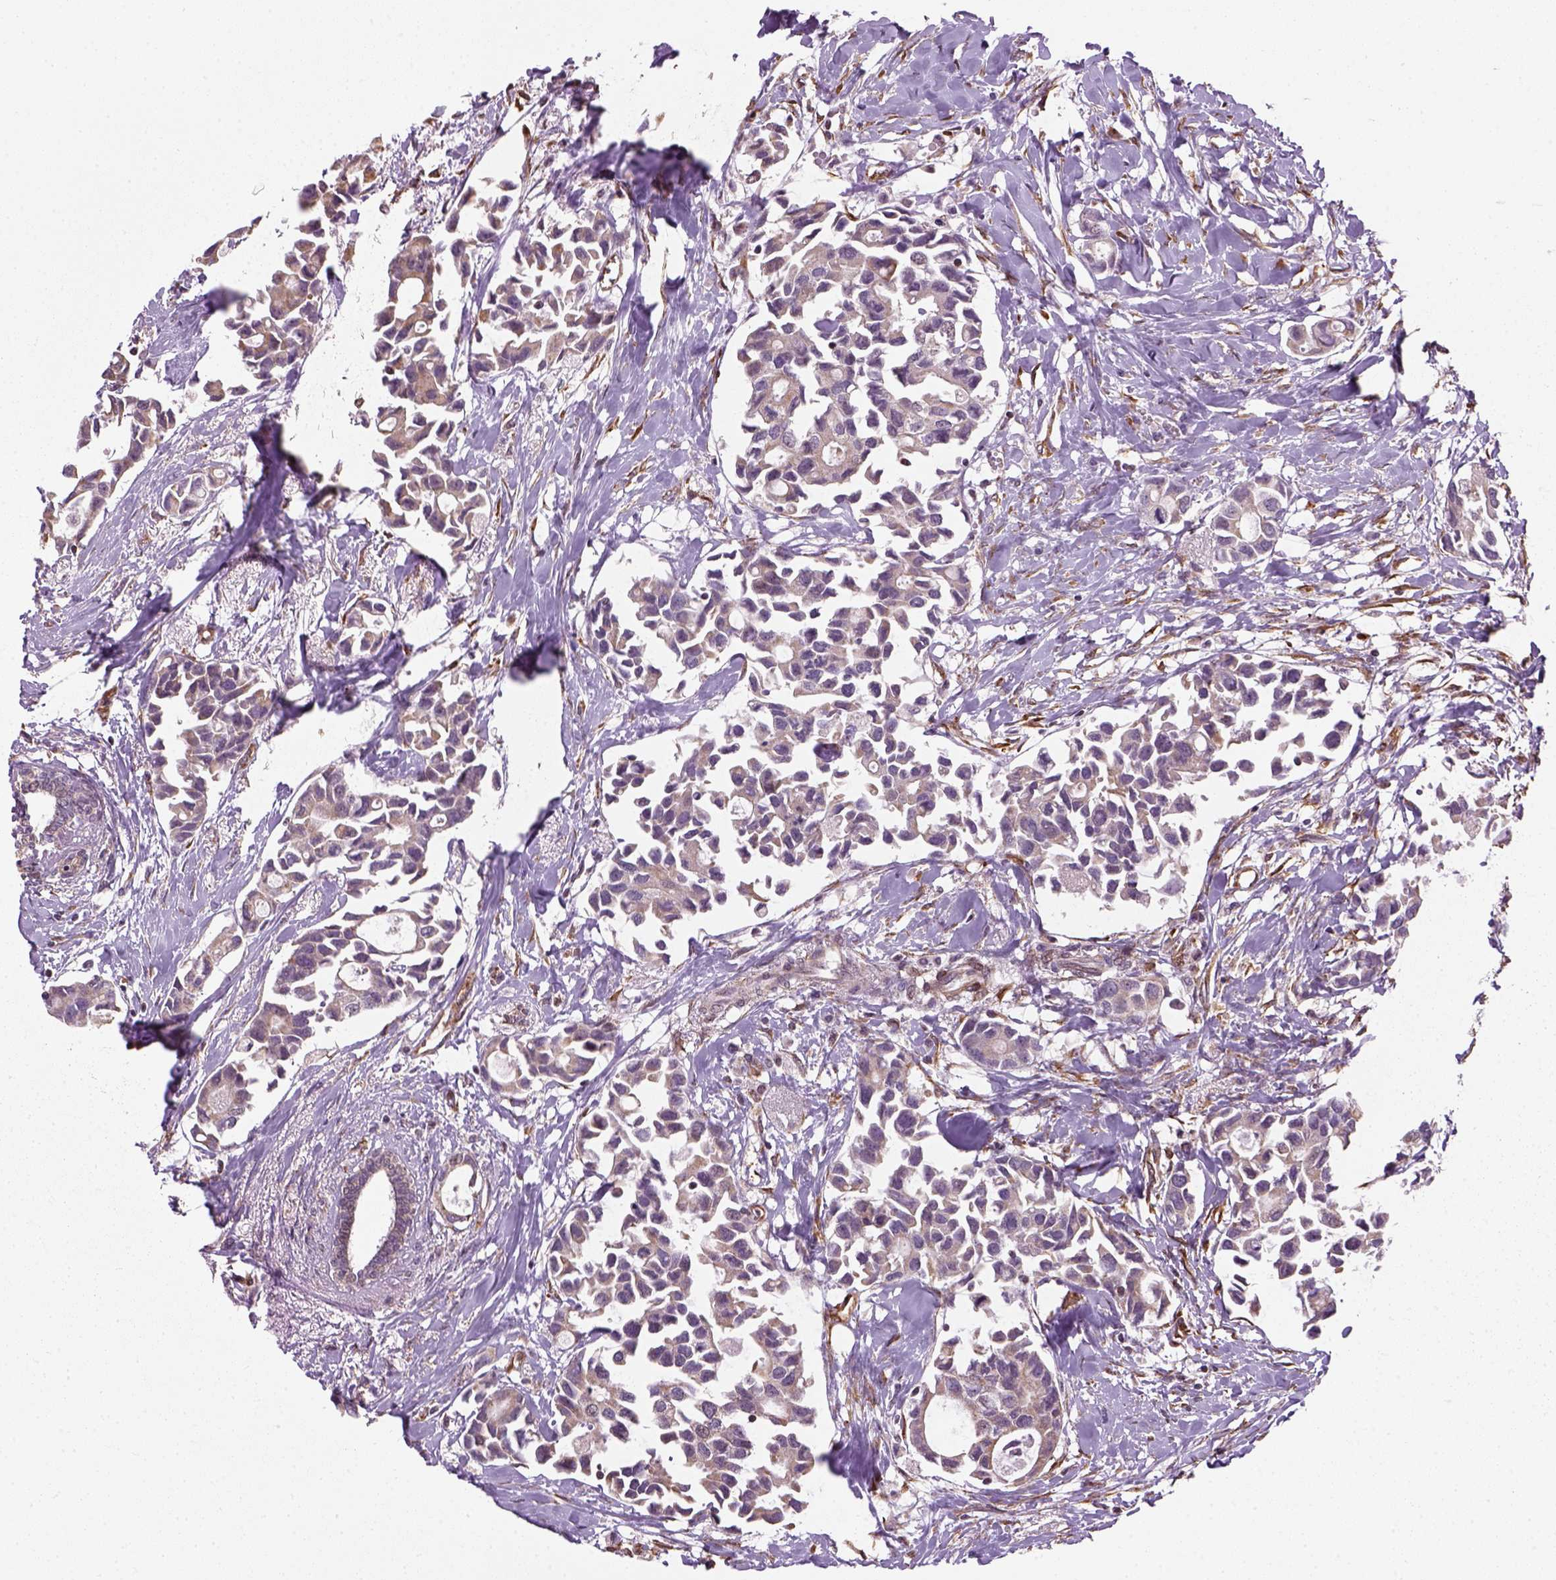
{"staining": {"intensity": "weak", "quantity": ">75%", "location": "cytoplasmic/membranous"}, "tissue": "breast cancer", "cell_type": "Tumor cells", "image_type": "cancer", "snomed": [{"axis": "morphology", "description": "Duct carcinoma"}, {"axis": "topography", "description": "Breast"}], "caption": "High-magnification brightfield microscopy of breast cancer (invasive ductal carcinoma) stained with DAB (3,3'-diaminobenzidine) (brown) and counterstained with hematoxylin (blue). tumor cells exhibit weak cytoplasmic/membranous staining is seen in approximately>75% of cells.", "gene": "XK", "patient": {"sex": "female", "age": 83}}